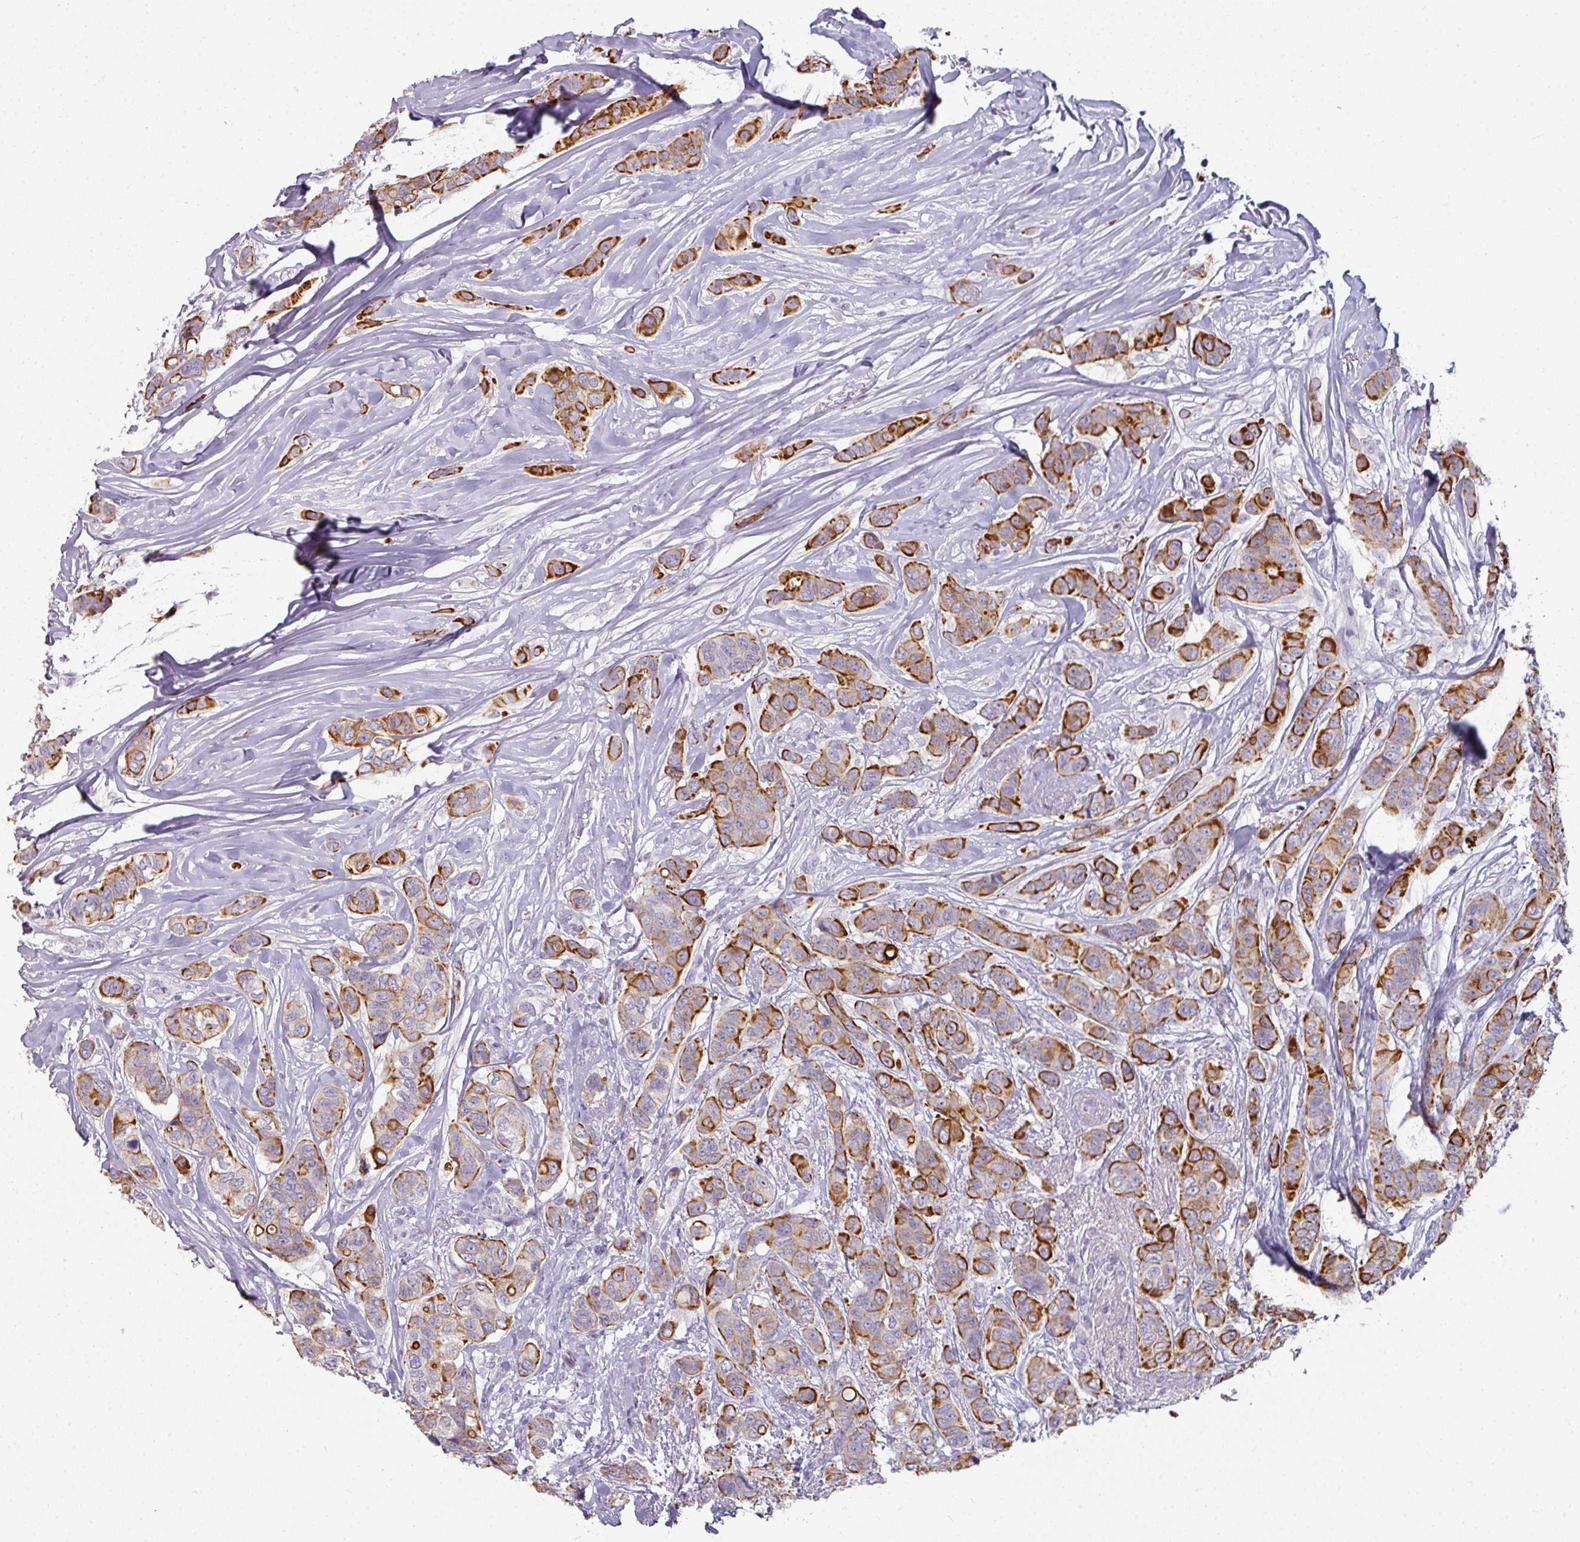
{"staining": {"intensity": "strong", "quantity": "25%-75%", "location": "cytoplasmic/membranous"}, "tissue": "breast cancer", "cell_type": "Tumor cells", "image_type": "cancer", "snomed": [{"axis": "morphology", "description": "Lobular carcinoma"}, {"axis": "topography", "description": "Breast"}], "caption": "Immunohistochemical staining of breast cancer (lobular carcinoma) shows high levels of strong cytoplasmic/membranous protein expression in about 25%-75% of tumor cells.", "gene": "GTF2H3", "patient": {"sex": "female", "age": 51}}